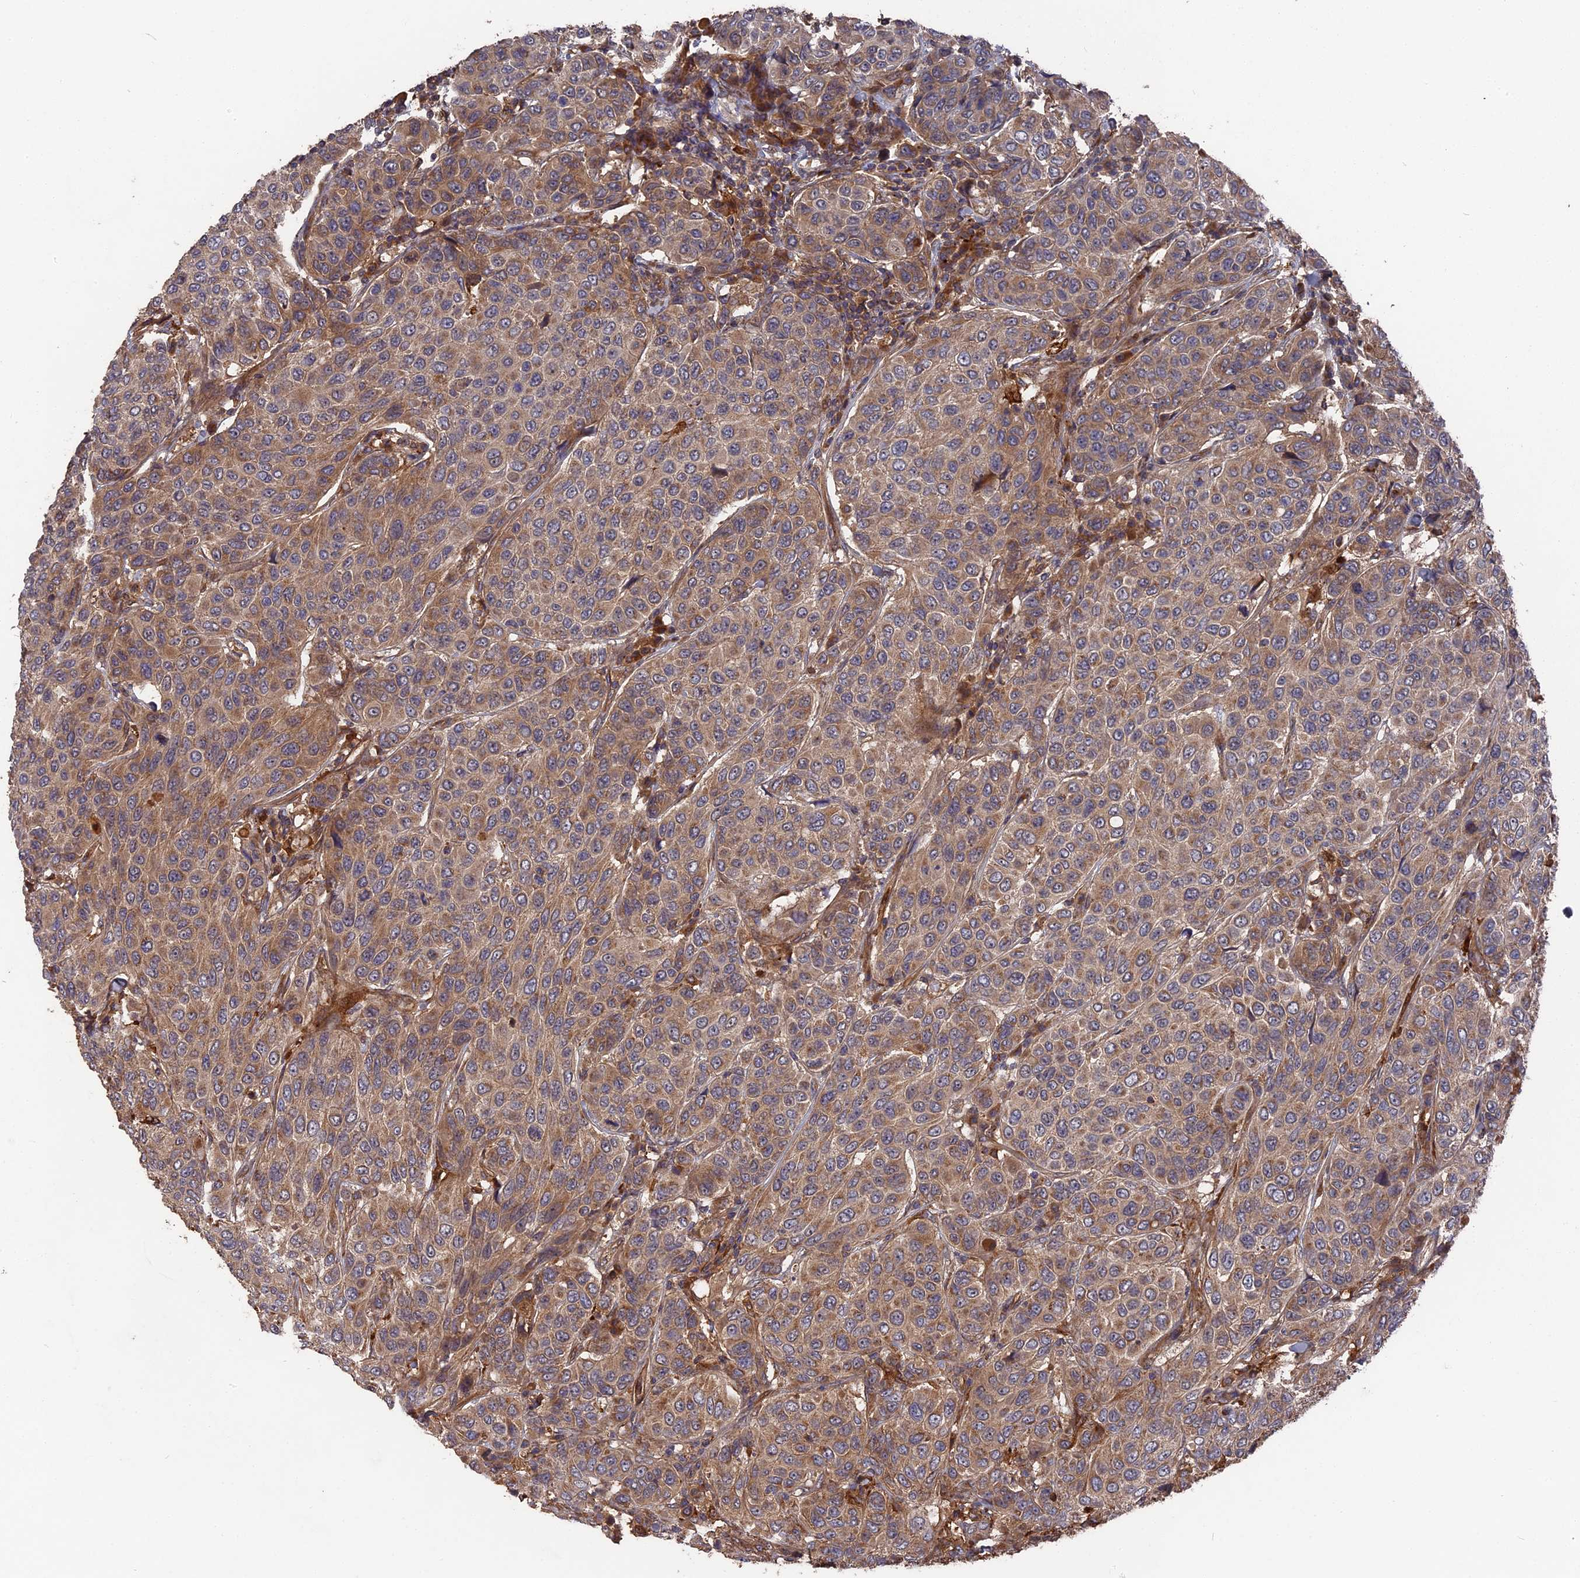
{"staining": {"intensity": "weak", "quantity": ">75%", "location": "cytoplasmic/membranous"}, "tissue": "breast cancer", "cell_type": "Tumor cells", "image_type": "cancer", "snomed": [{"axis": "morphology", "description": "Duct carcinoma"}, {"axis": "topography", "description": "Breast"}], "caption": "Breast cancer stained for a protein reveals weak cytoplasmic/membranous positivity in tumor cells. (IHC, brightfield microscopy, high magnification).", "gene": "DEF8", "patient": {"sex": "female", "age": 55}}